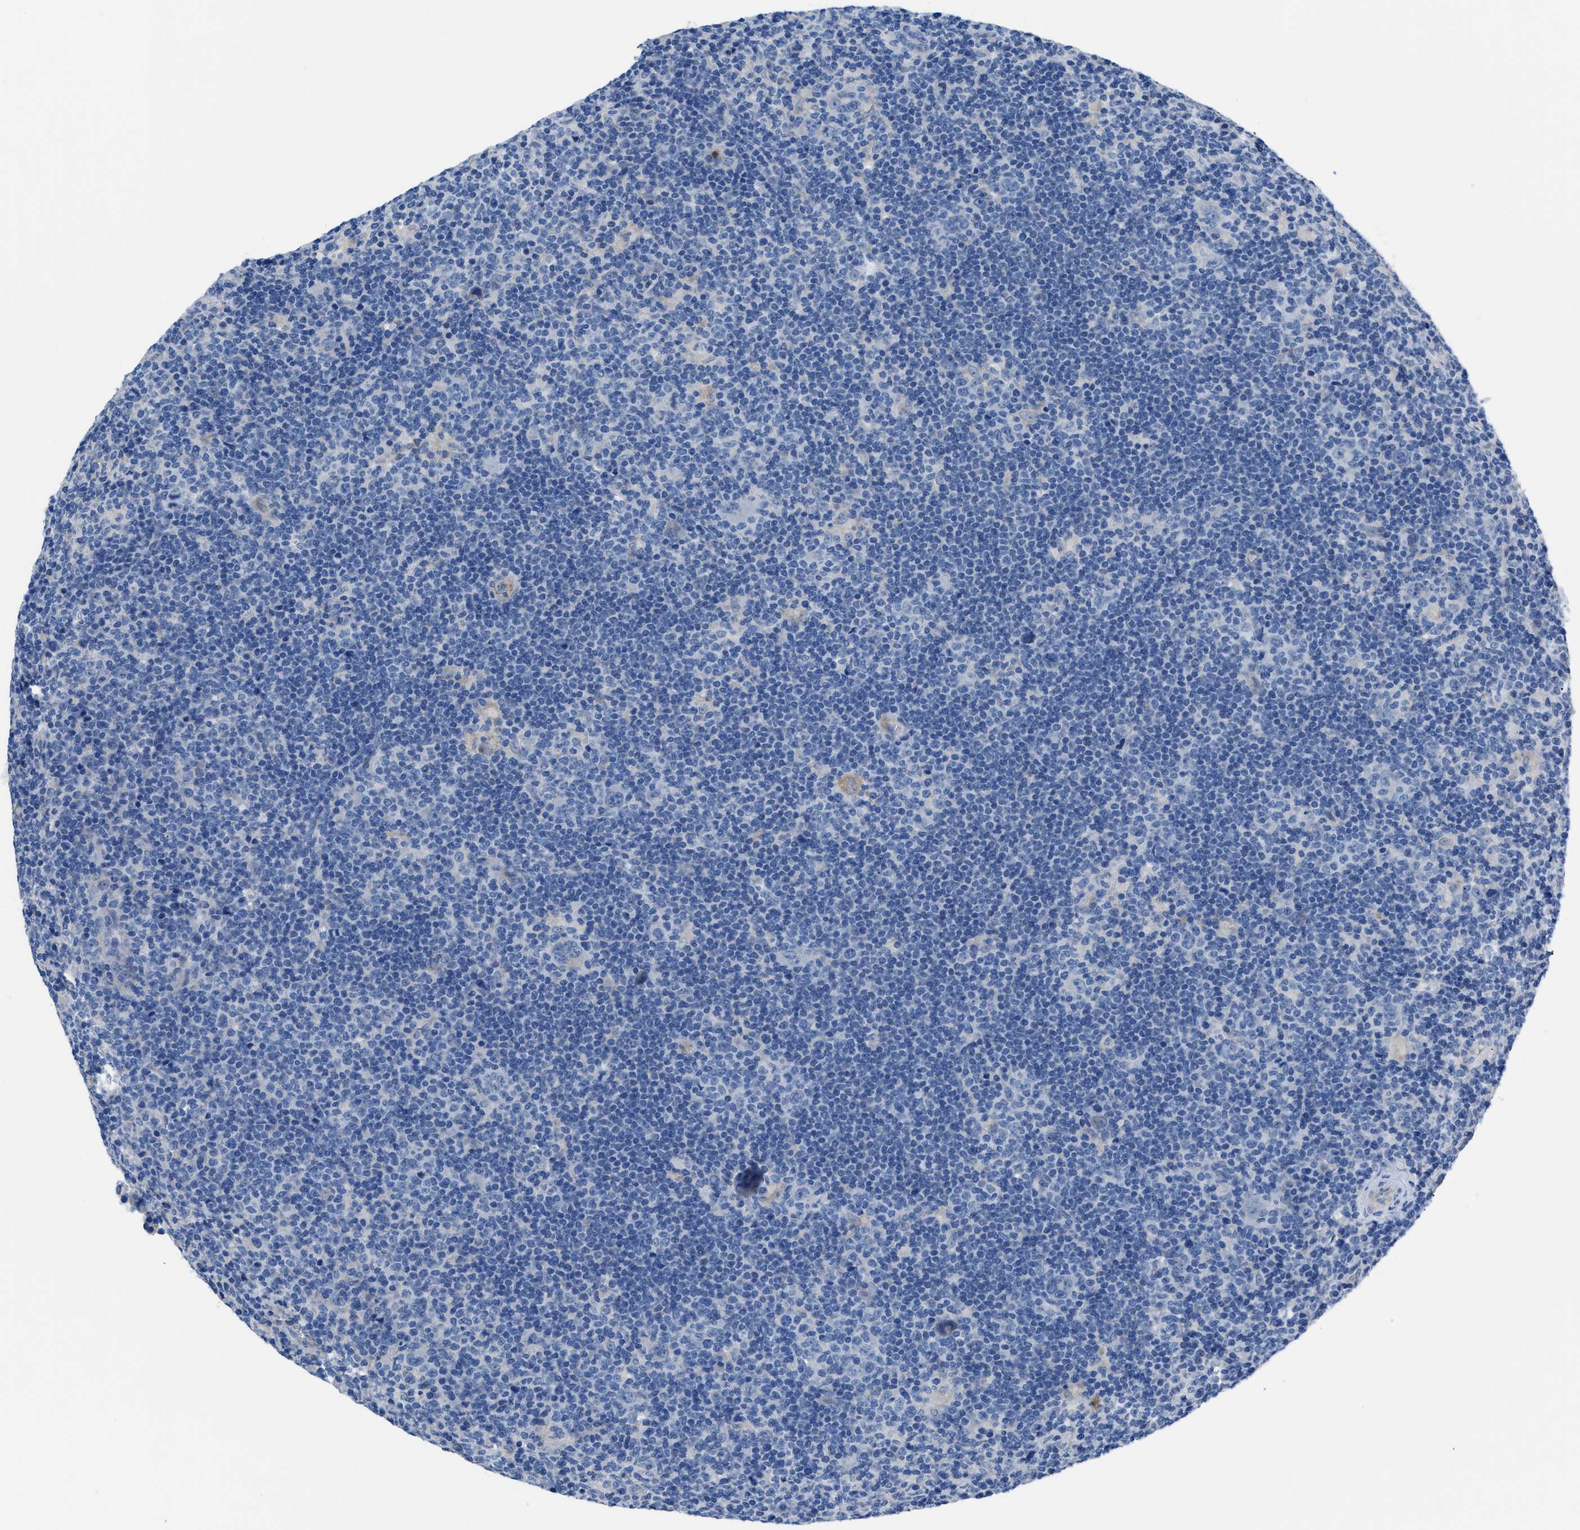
{"staining": {"intensity": "weak", "quantity": "<25%", "location": "cytoplasmic/membranous"}, "tissue": "lymphoma", "cell_type": "Tumor cells", "image_type": "cancer", "snomed": [{"axis": "morphology", "description": "Hodgkin's disease, NOS"}, {"axis": "topography", "description": "Lymph node"}], "caption": "The image shows no significant expression in tumor cells of lymphoma.", "gene": "ITPR1", "patient": {"sex": "female", "age": 57}}